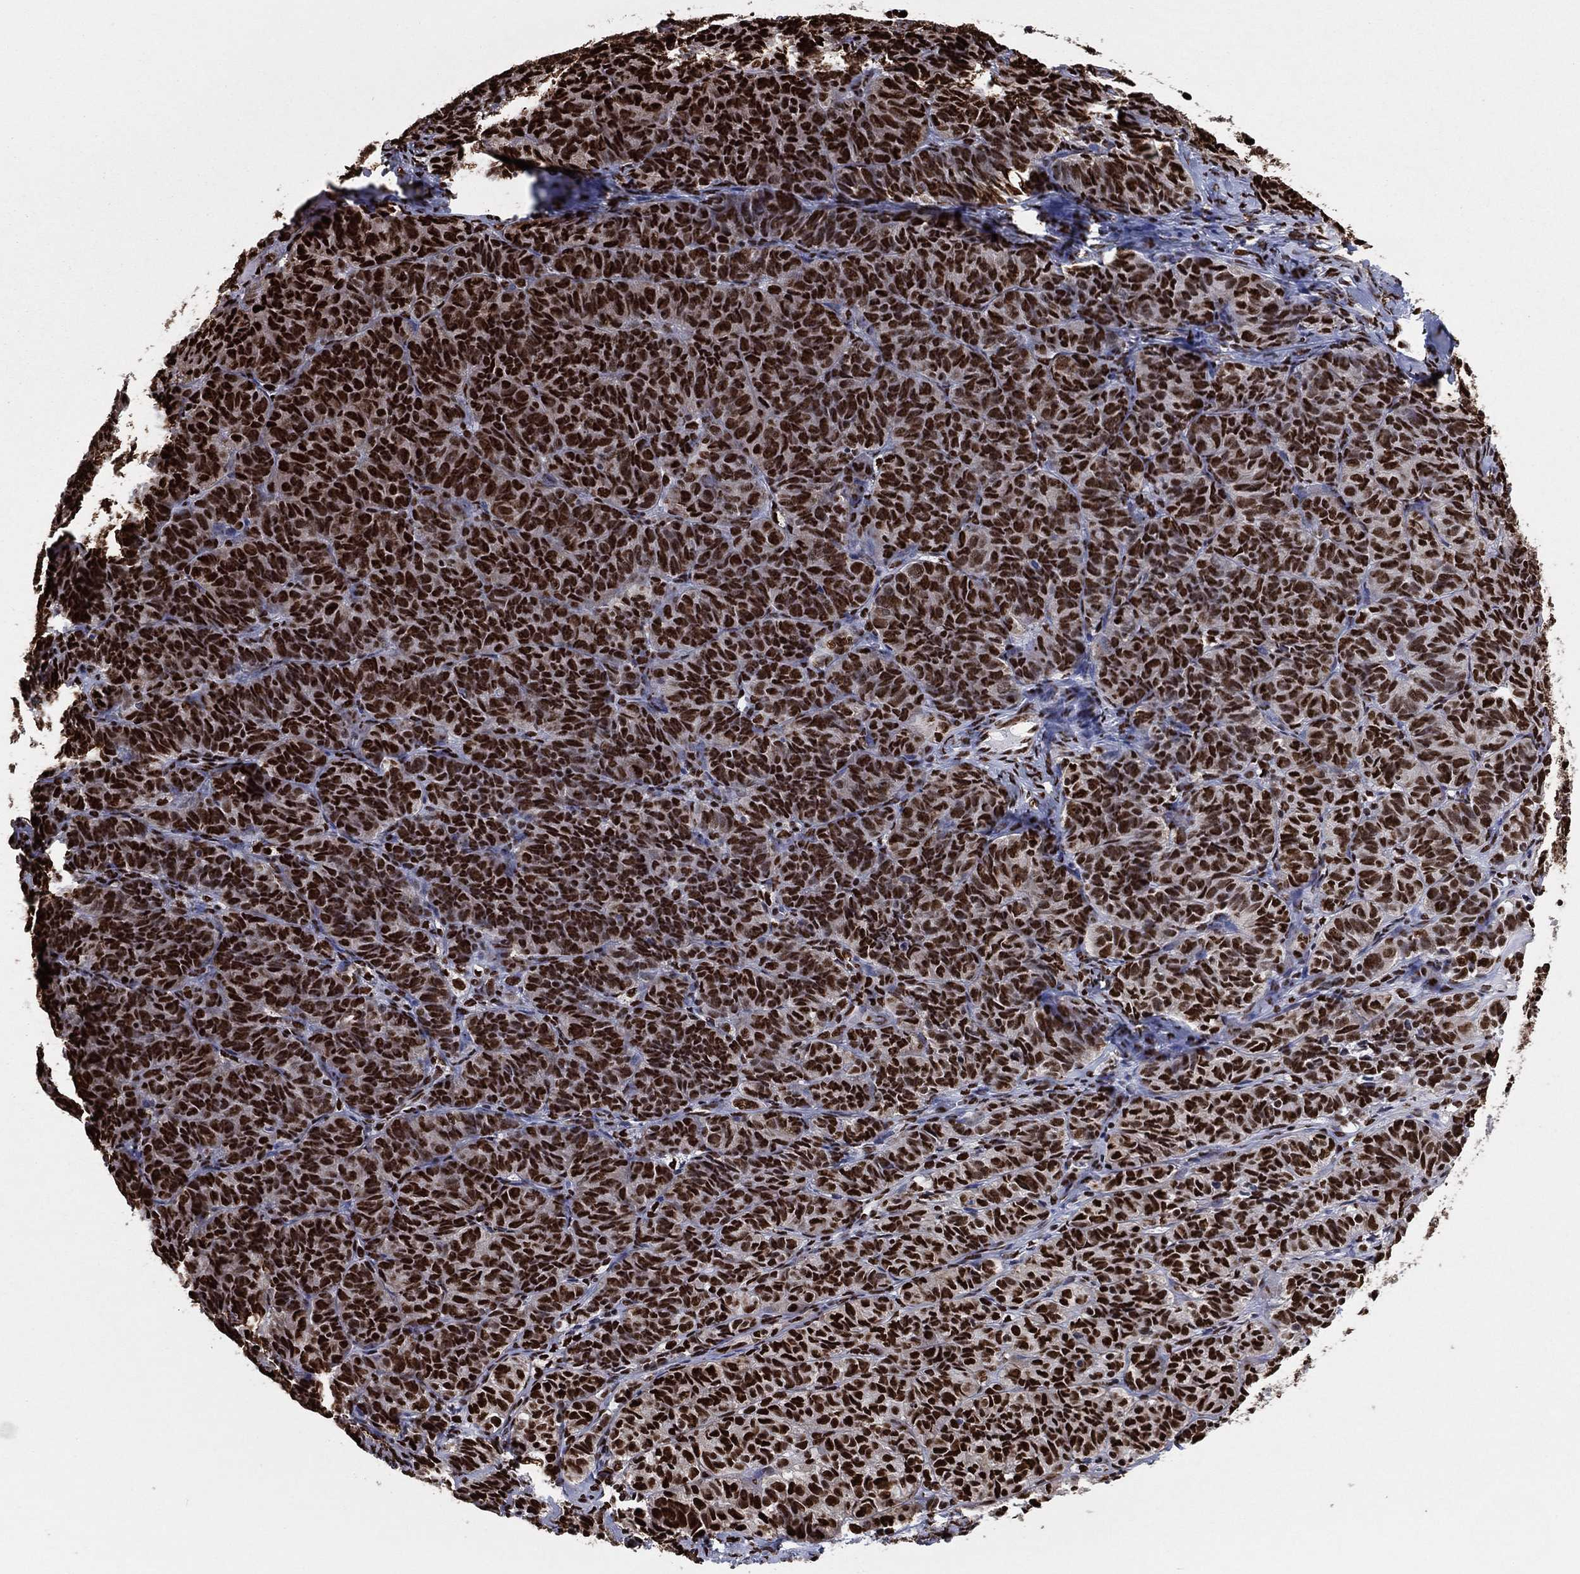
{"staining": {"intensity": "strong", "quantity": ">75%", "location": "nuclear"}, "tissue": "ovarian cancer", "cell_type": "Tumor cells", "image_type": "cancer", "snomed": [{"axis": "morphology", "description": "Carcinoma, endometroid"}, {"axis": "topography", "description": "Ovary"}], "caption": "Endometroid carcinoma (ovarian) stained with a brown dye shows strong nuclear positive positivity in about >75% of tumor cells.", "gene": "TP53BP1", "patient": {"sex": "female", "age": 80}}